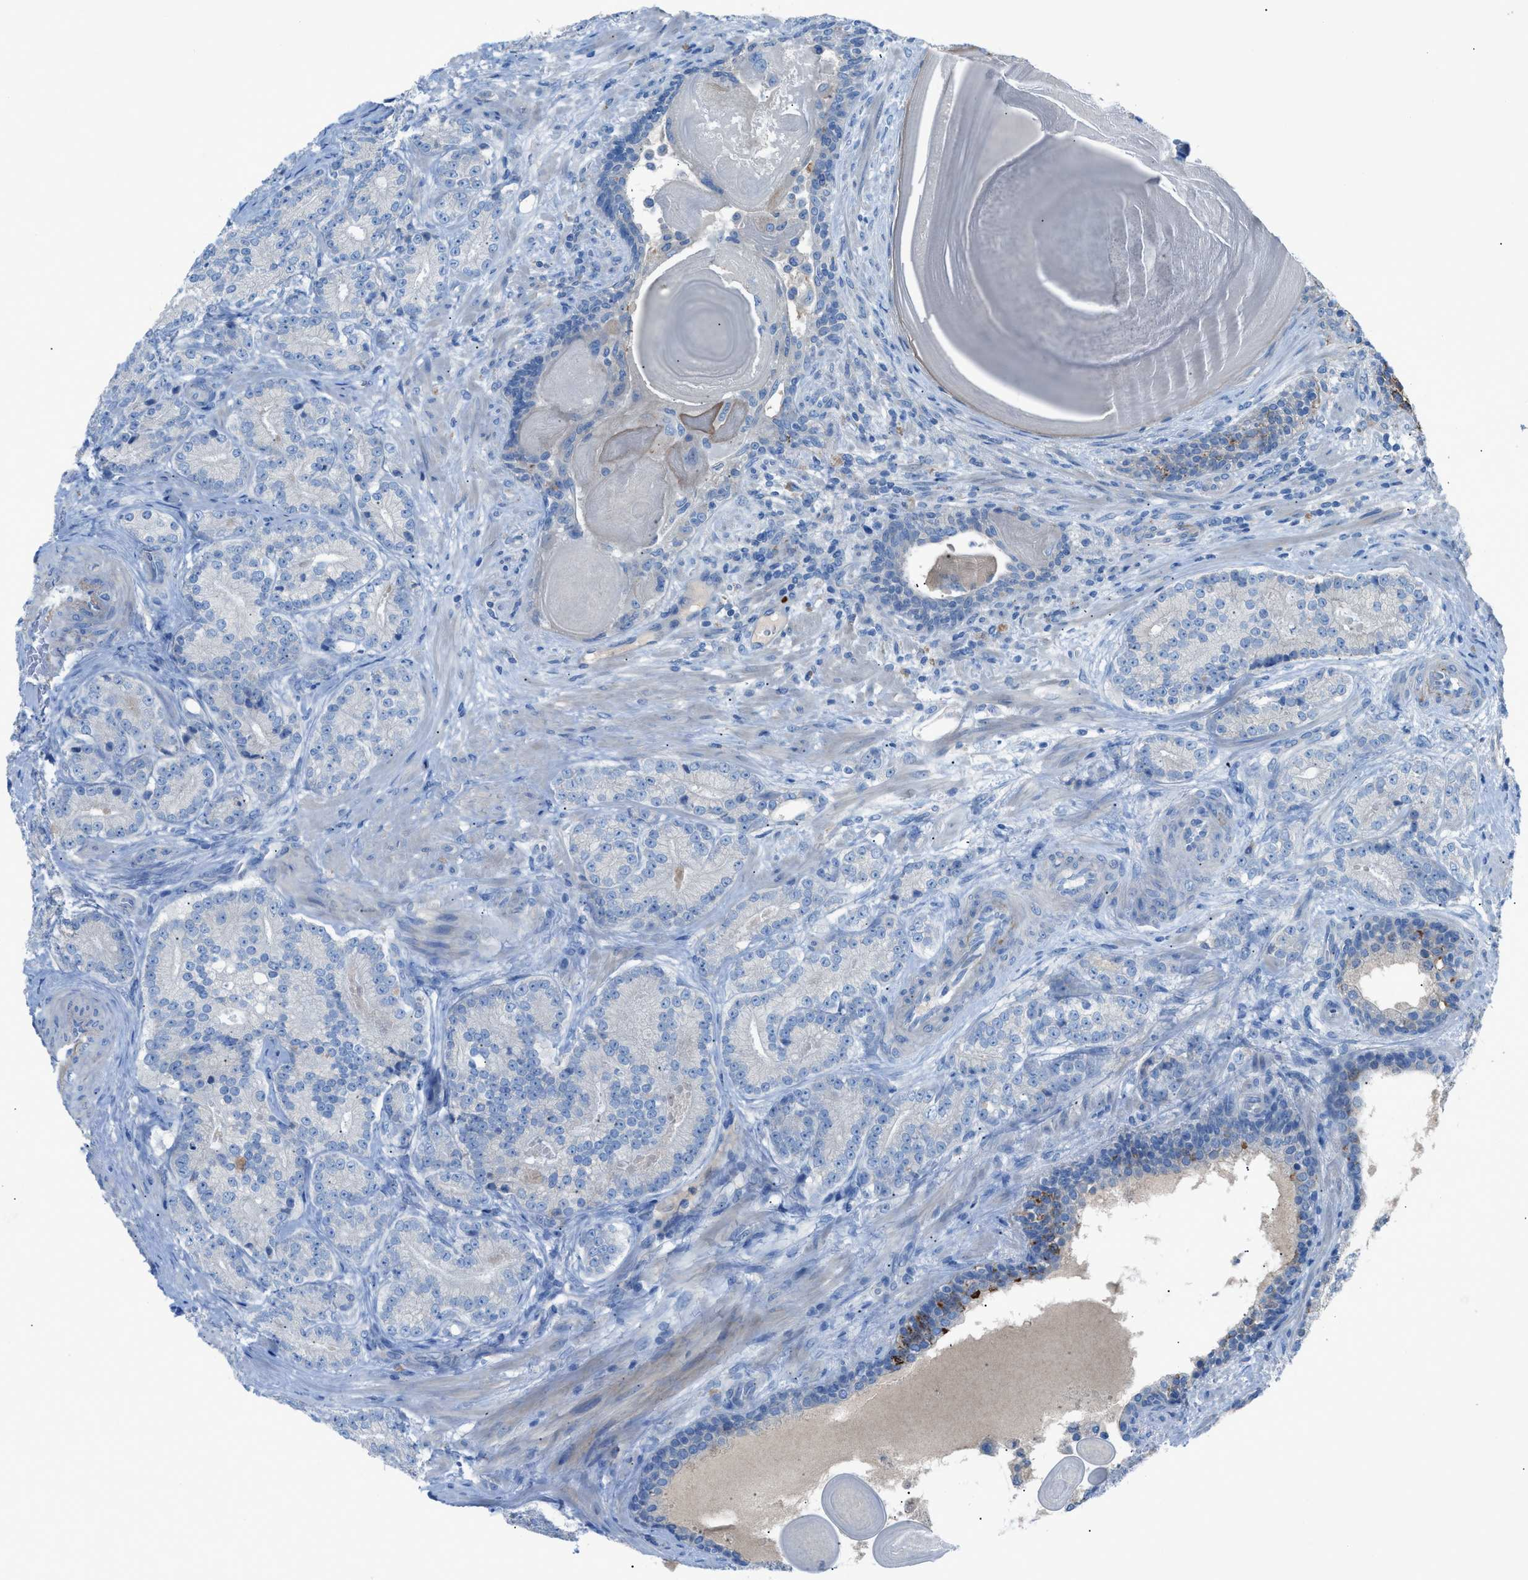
{"staining": {"intensity": "negative", "quantity": "none", "location": "none"}, "tissue": "prostate cancer", "cell_type": "Tumor cells", "image_type": "cancer", "snomed": [{"axis": "morphology", "description": "Adenocarcinoma, High grade"}, {"axis": "topography", "description": "Prostate"}], "caption": "High magnification brightfield microscopy of adenocarcinoma (high-grade) (prostate) stained with DAB (3,3'-diaminobenzidine) (brown) and counterstained with hematoxylin (blue): tumor cells show no significant staining. (Stains: DAB IHC with hematoxylin counter stain, Microscopy: brightfield microscopy at high magnification).", "gene": "C5AR2", "patient": {"sex": "male", "age": 61}}